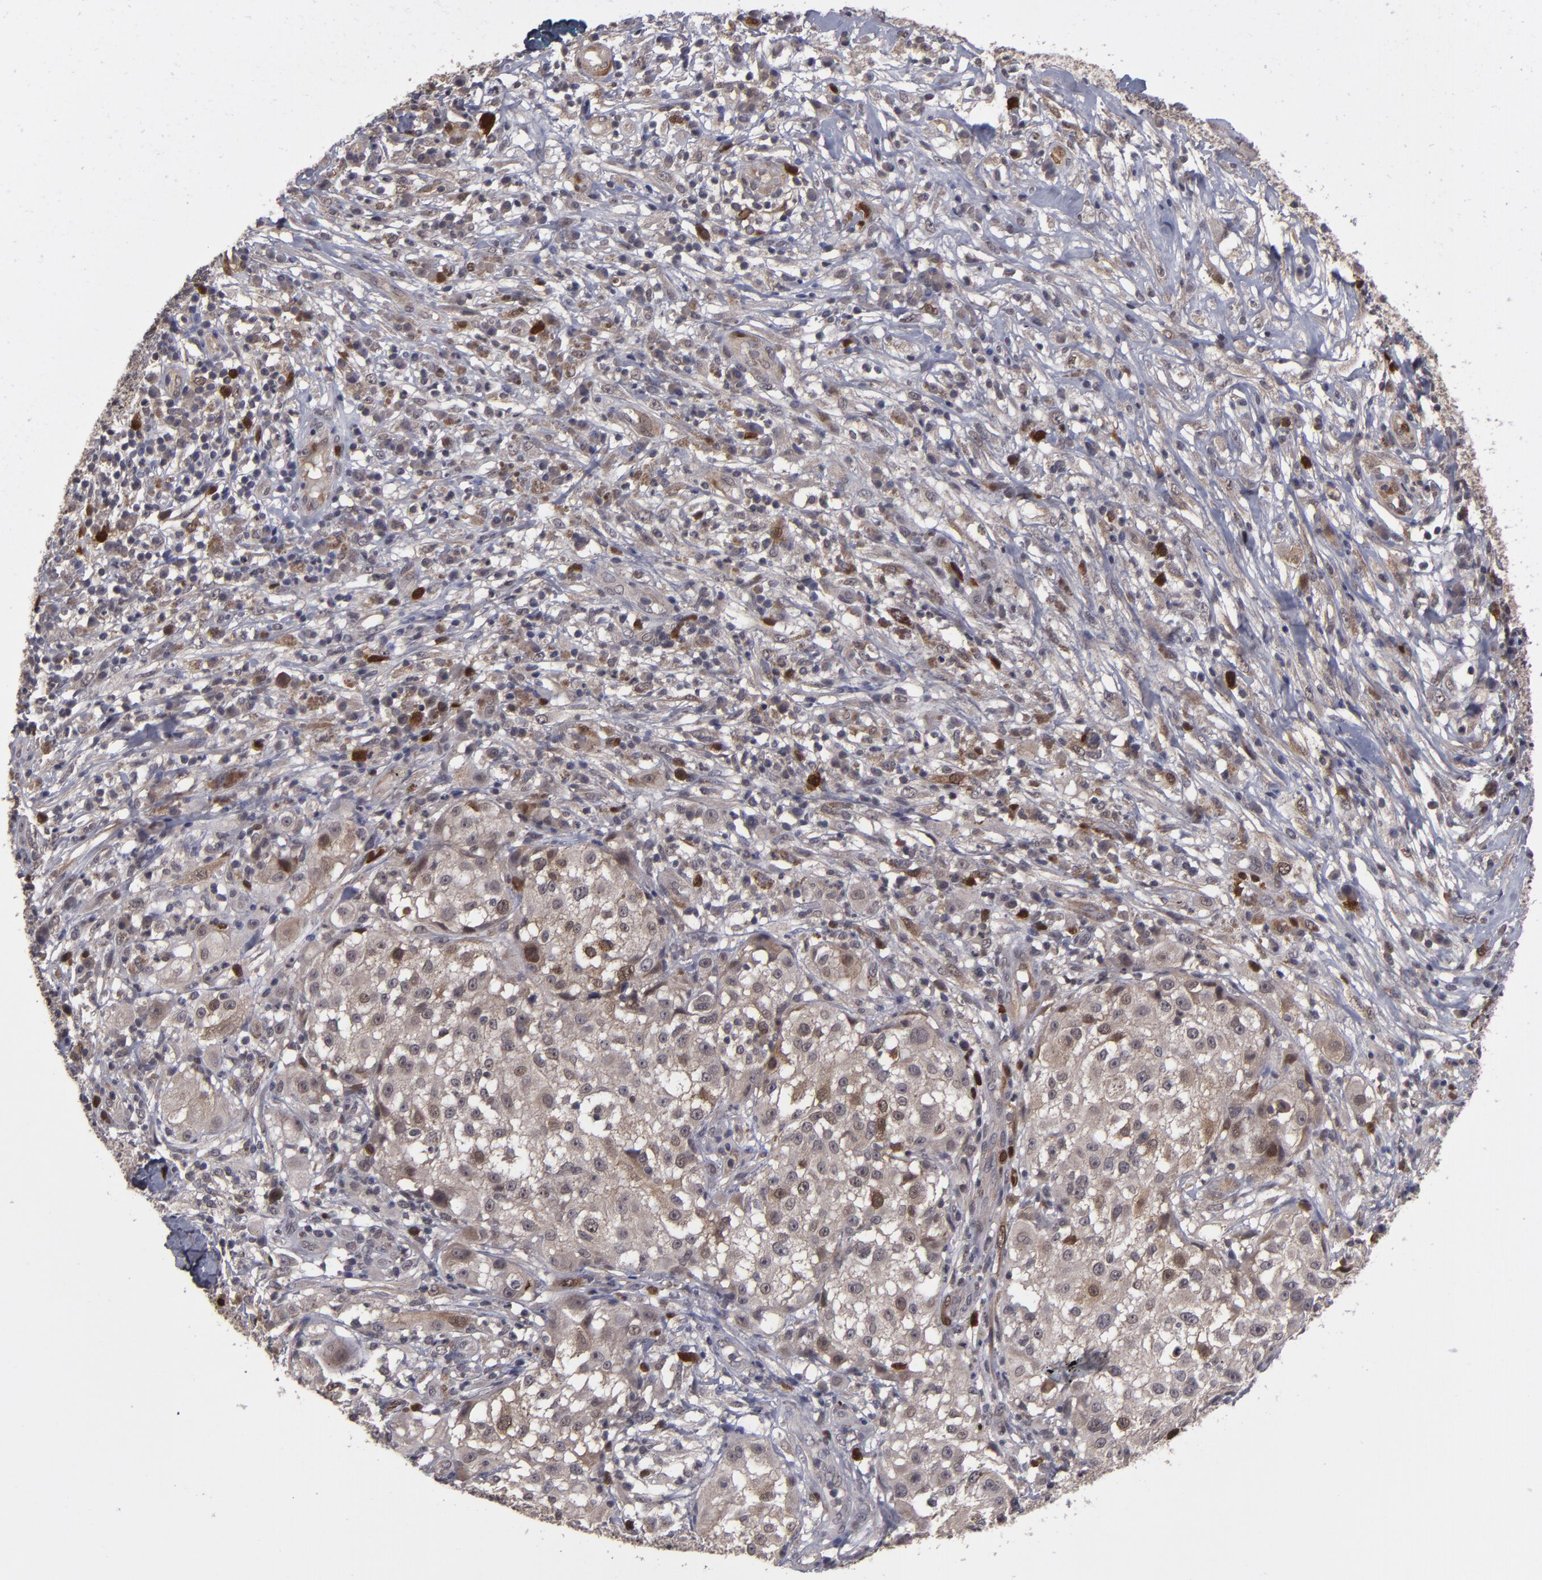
{"staining": {"intensity": "moderate", "quantity": "25%-75%", "location": "cytoplasmic/membranous,nuclear"}, "tissue": "melanoma", "cell_type": "Tumor cells", "image_type": "cancer", "snomed": [{"axis": "morphology", "description": "Necrosis, NOS"}, {"axis": "morphology", "description": "Malignant melanoma, NOS"}, {"axis": "topography", "description": "Skin"}], "caption": "Immunohistochemical staining of melanoma demonstrates medium levels of moderate cytoplasmic/membranous and nuclear expression in approximately 25%-75% of tumor cells.", "gene": "TYMS", "patient": {"sex": "female", "age": 87}}